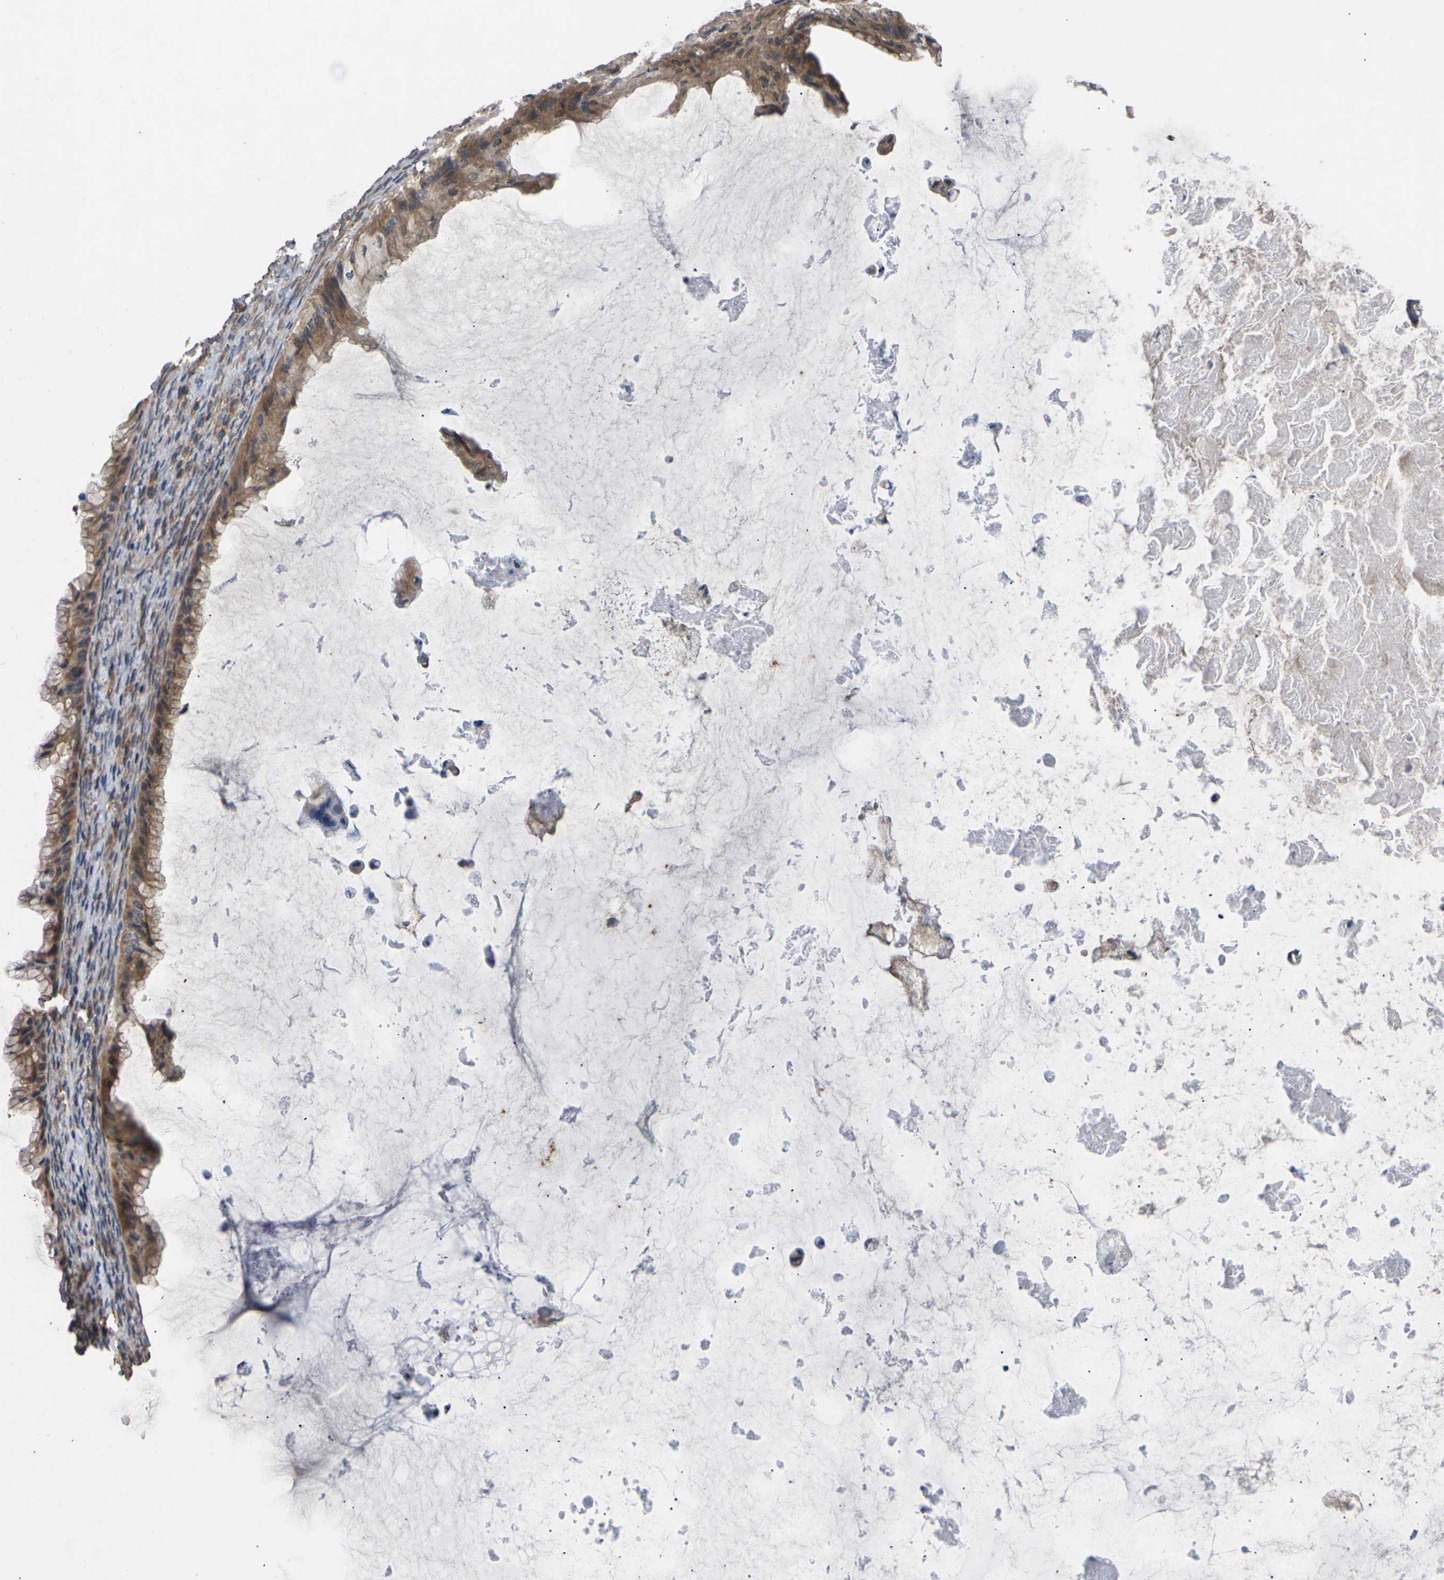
{"staining": {"intensity": "moderate", "quantity": ">75%", "location": "cytoplasmic/membranous"}, "tissue": "ovarian cancer", "cell_type": "Tumor cells", "image_type": "cancer", "snomed": [{"axis": "morphology", "description": "Cystadenocarcinoma, mucinous, NOS"}, {"axis": "topography", "description": "Ovary"}], "caption": "Immunohistochemistry (IHC) image of neoplastic tissue: ovarian cancer stained using immunohistochemistry exhibits medium levels of moderate protein expression localized specifically in the cytoplasmic/membranous of tumor cells, appearing as a cytoplasmic/membranous brown color.", "gene": "DKK2", "patient": {"sex": "female", "age": 61}}